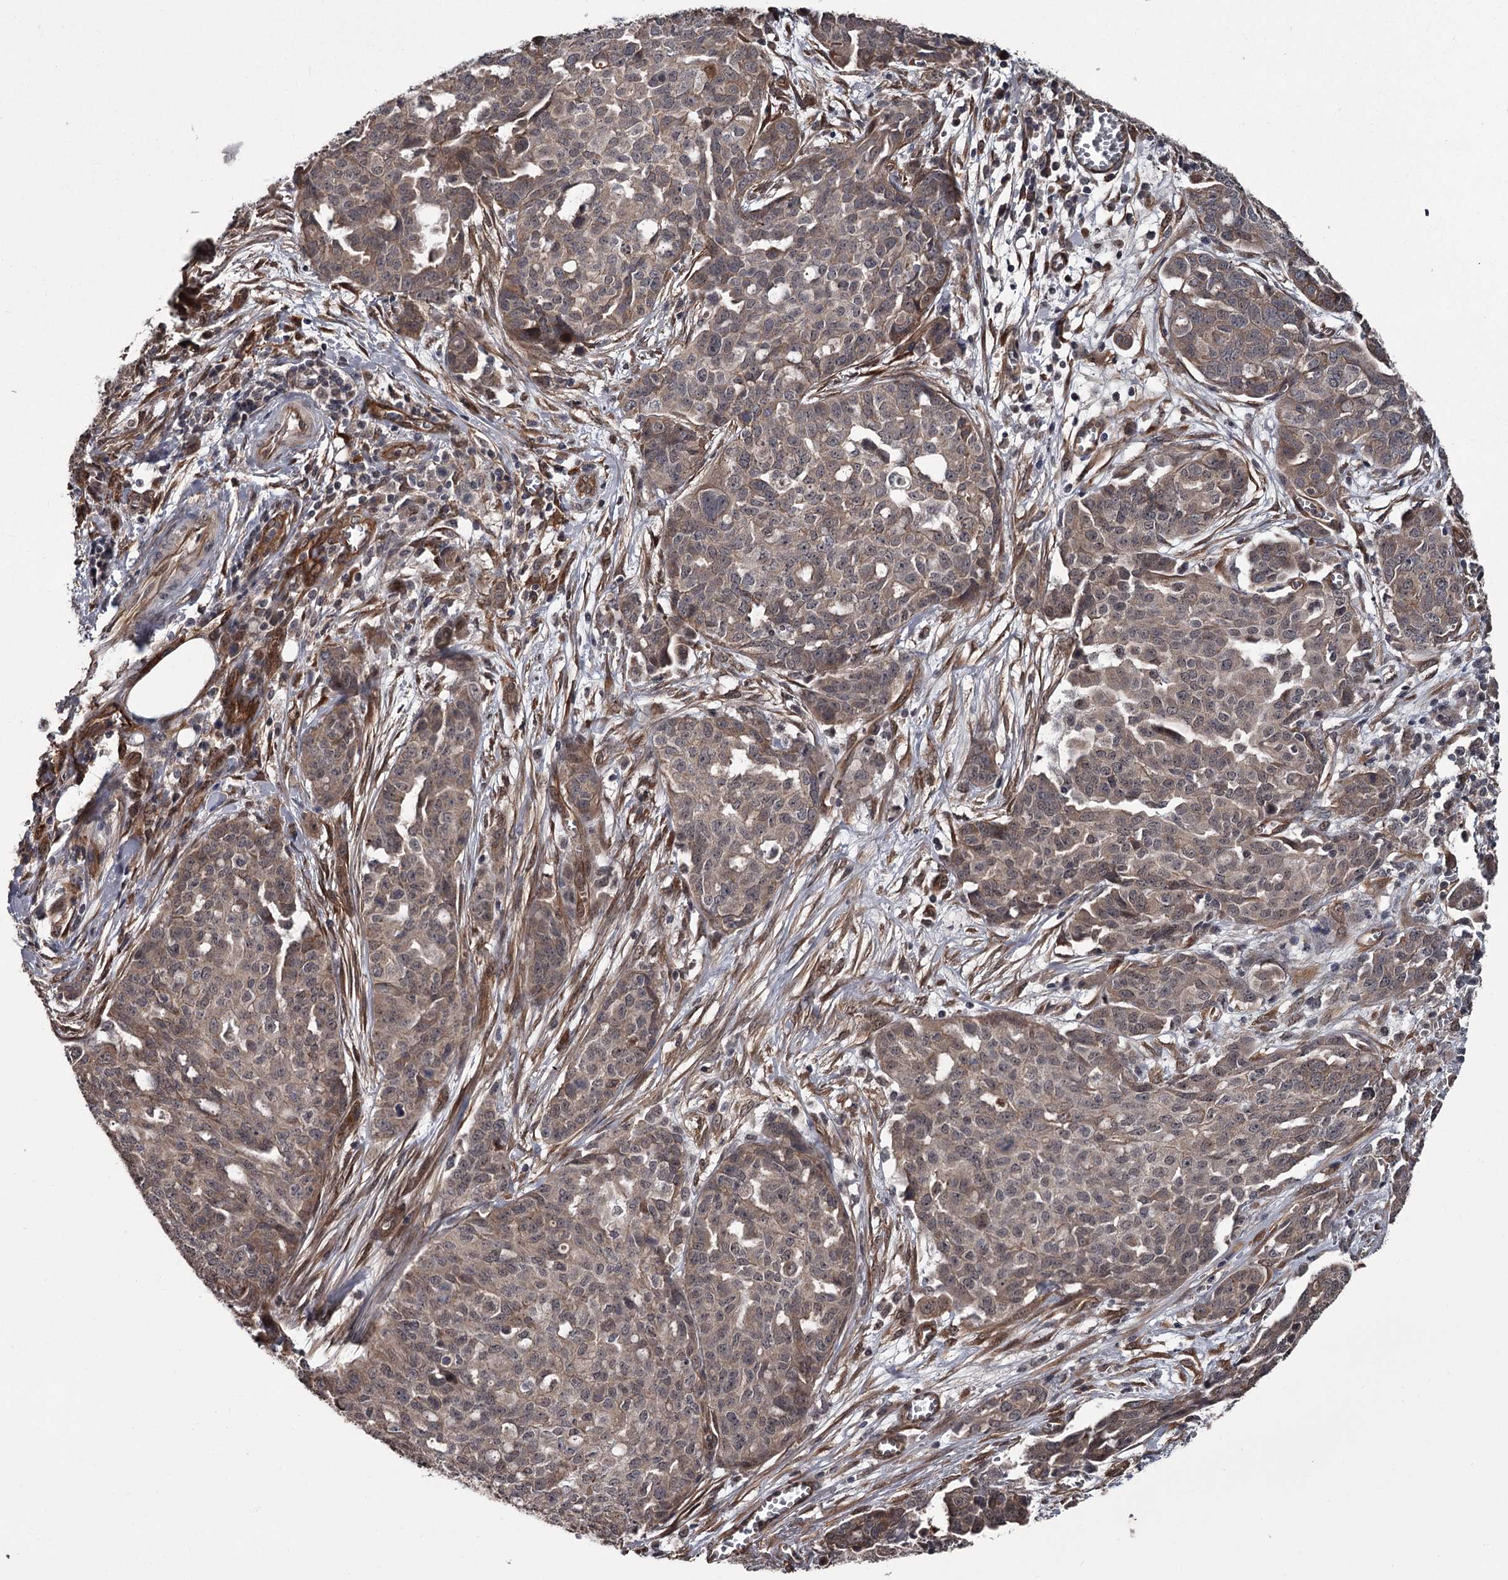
{"staining": {"intensity": "weak", "quantity": ">75%", "location": "cytoplasmic/membranous,nuclear"}, "tissue": "ovarian cancer", "cell_type": "Tumor cells", "image_type": "cancer", "snomed": [{"axis": "morphology", "description": "Cystadenocarcinoma, serous, NOS"}, {"axis": "topography", "description": "Soft tissue"}, {"axis": "topography", "description": "Ovary"}], "caption": "The micrograph demonstrates a brown stain indicating the presence of a protein in the cytoplasmic/membranous and nuclear of tumor cells in ovarian serous cystadenocarcinoma.", "gene": "CDC42EP2", "patient": {"sex": "female", "age": 57}}